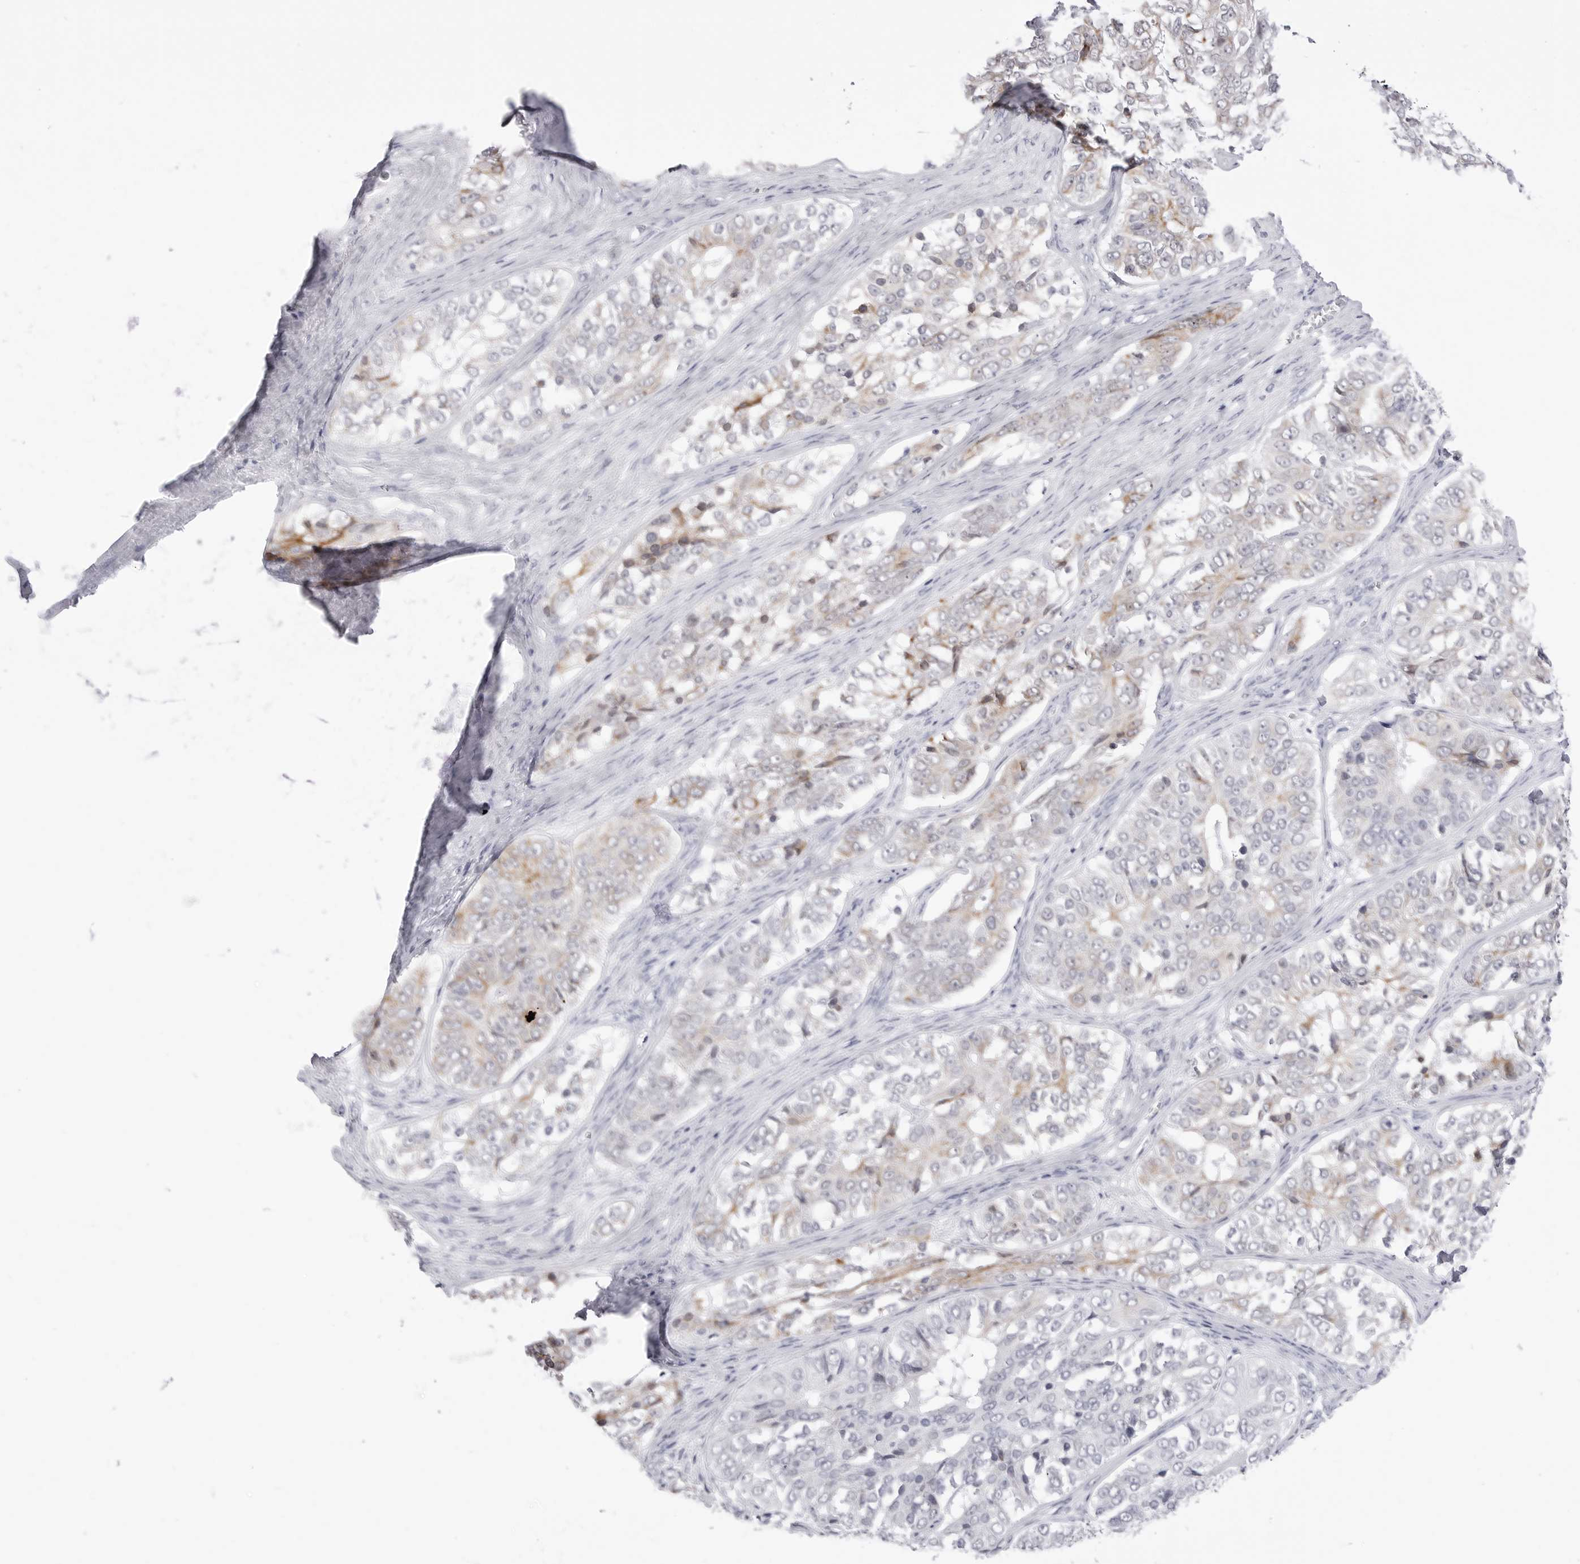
{"staining": {"intensity": "moderate", "quantity": "<25%", "location": "cytoplasmic/membranous"}, "tissue": "ovarian cancer", "cell_type": "Tumor cells", "image_type": "cancer", "snomed": [{"axis": "morphology", "description": "Carcinoma, endometroid"}, {"axis": "topography", "description": "Ovary"}], "caption": "IHC staining of ovarian cancer, which reveals low levels of moderate cytoplasmic/membranous expression in approximately <25% of tumor cells indicating moderate cytoplasmic/membranous protein positivity. The staining was performed using DAB (brown) for protein detection and nuclei were counterstained in hematoxylin (blue).", "gene": "TSSK1B", "patient": {"sex": "female", "age": 51}}